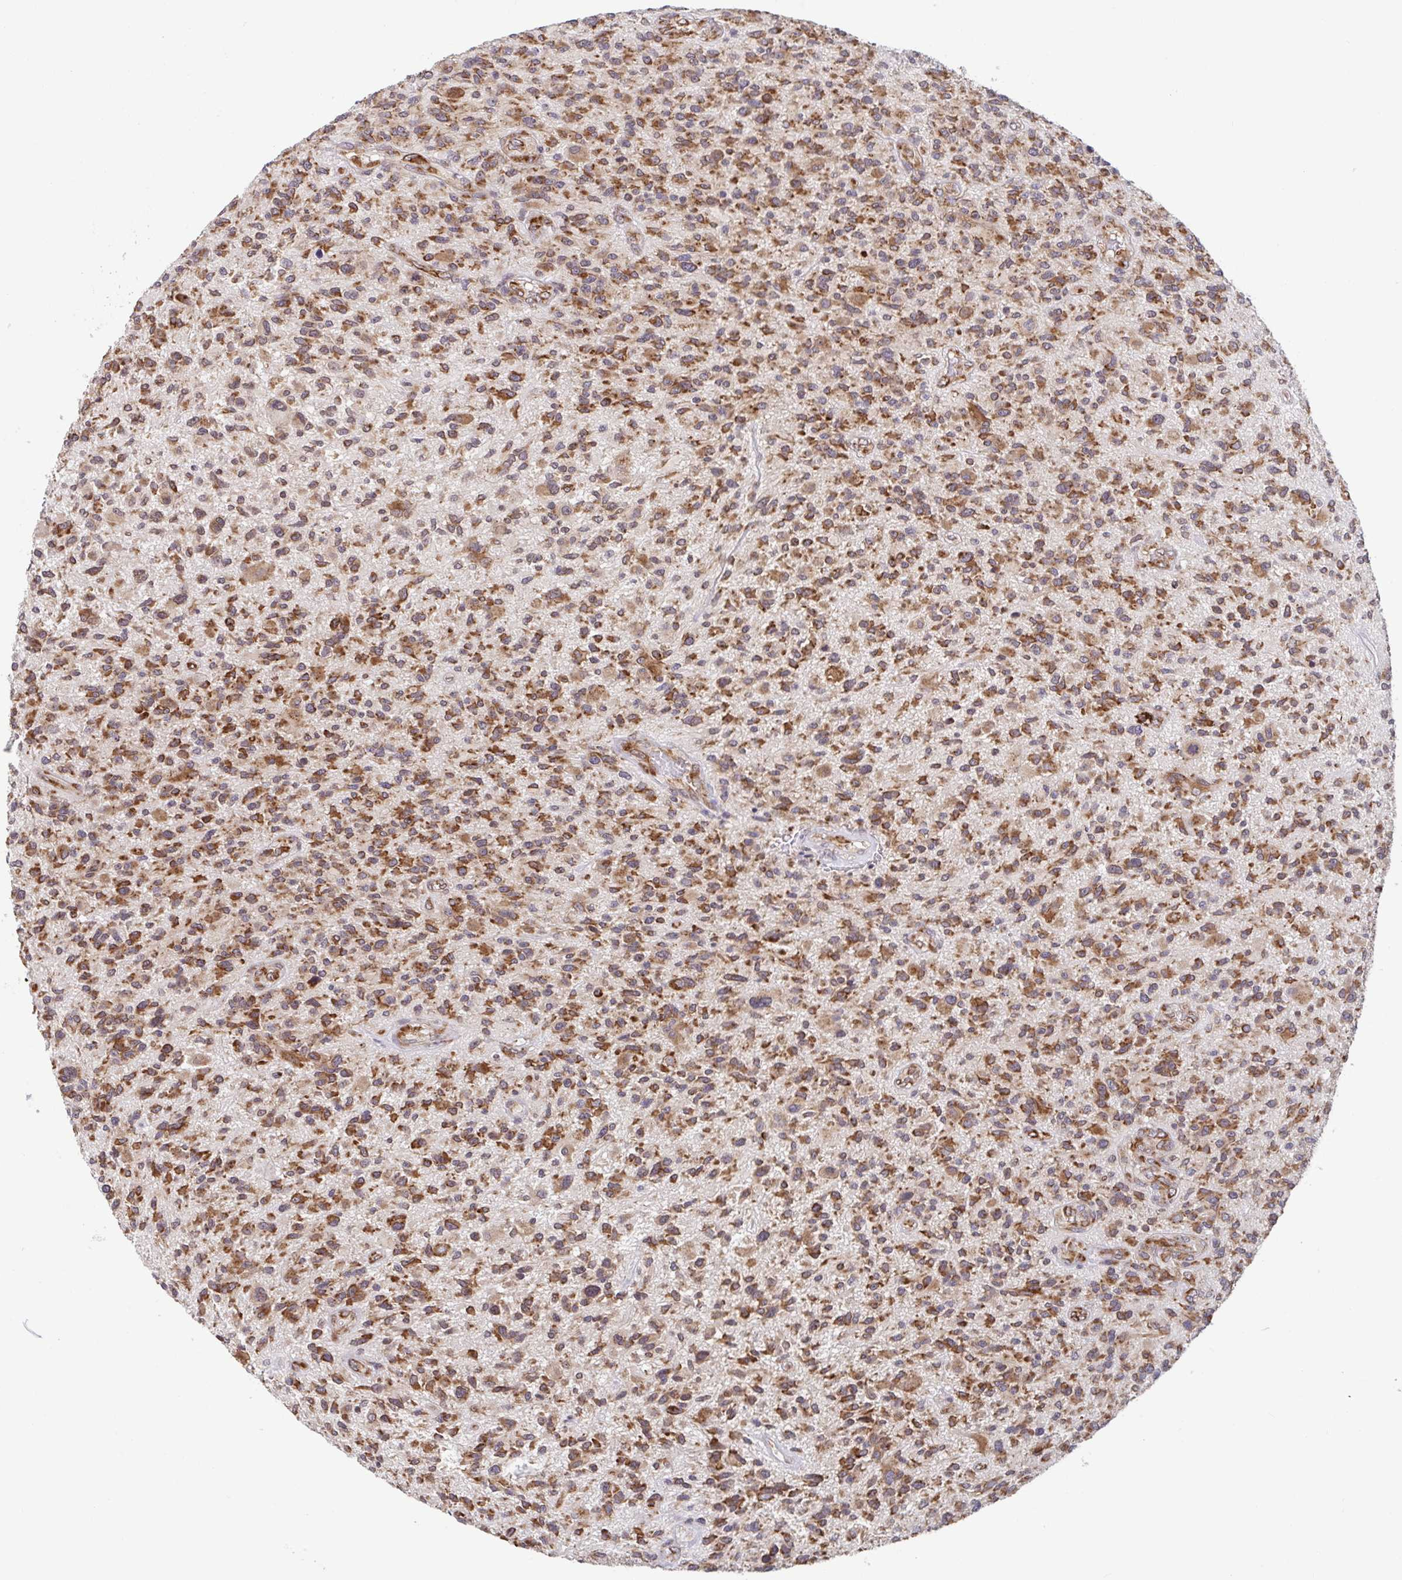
{"staining": {"intensity": "moderate", "quantity": ">75%", "location": "cytoplasmic/membranous"}, "tissue": "glioma", "cell_type": "Tumor cells", "image_type": "cancer", "snomed": [{"axis": "morphology", "description": "Glioma, malignant, High grade"}, {"axis": "topography", "description": "Brain"}], "caption": "A medium amount of moderate cytoplasmic/membranous positivity is seen in about >75% of tumor cells in malignant glioma (high-grade) tissue.", "gene": "ATP5MJ", "patient": {"sex": "male", "age": 47}}